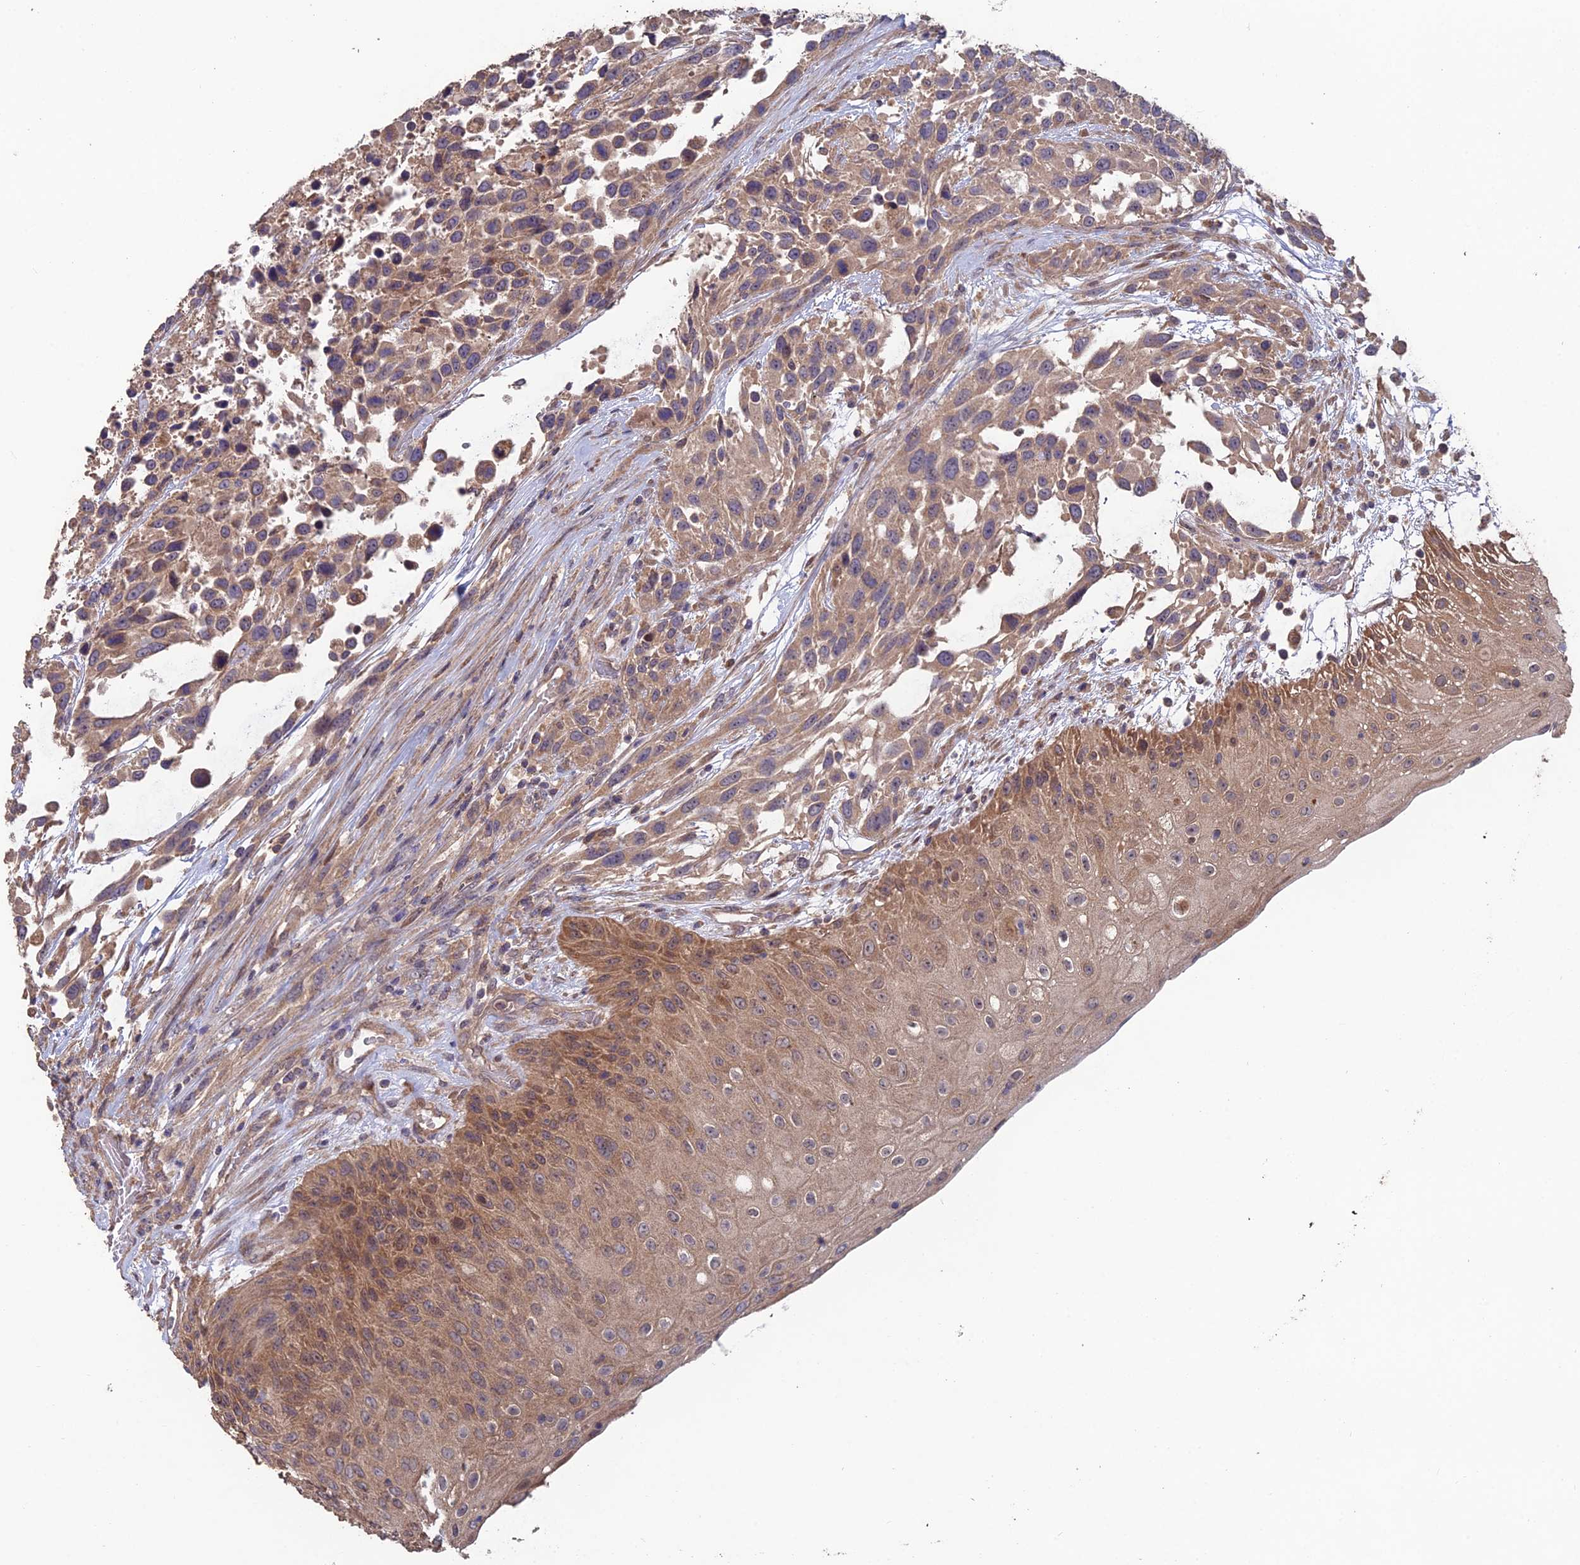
{"staining": {"intensity": "weak", "quantity": ">75%", "location": "cytoplasmic/membranous"}, "tissue": "urothelial cancer", "cell_type": "Tumor cells", "image_type": "cancer", "snomed": [{"axis": "morphology", "description": "Urothelial carcinoma, High grade"}, {"axis": "topography", "description": "Urinary bladder"}], "caption": "Immunohistochemical staining of urothelial cancer reveals weak cytoplasmic/membranous protein staining in about >75% of tumor cells.", "gene": "SHISA5", "patient": {"sex": "female", "age": 70}}